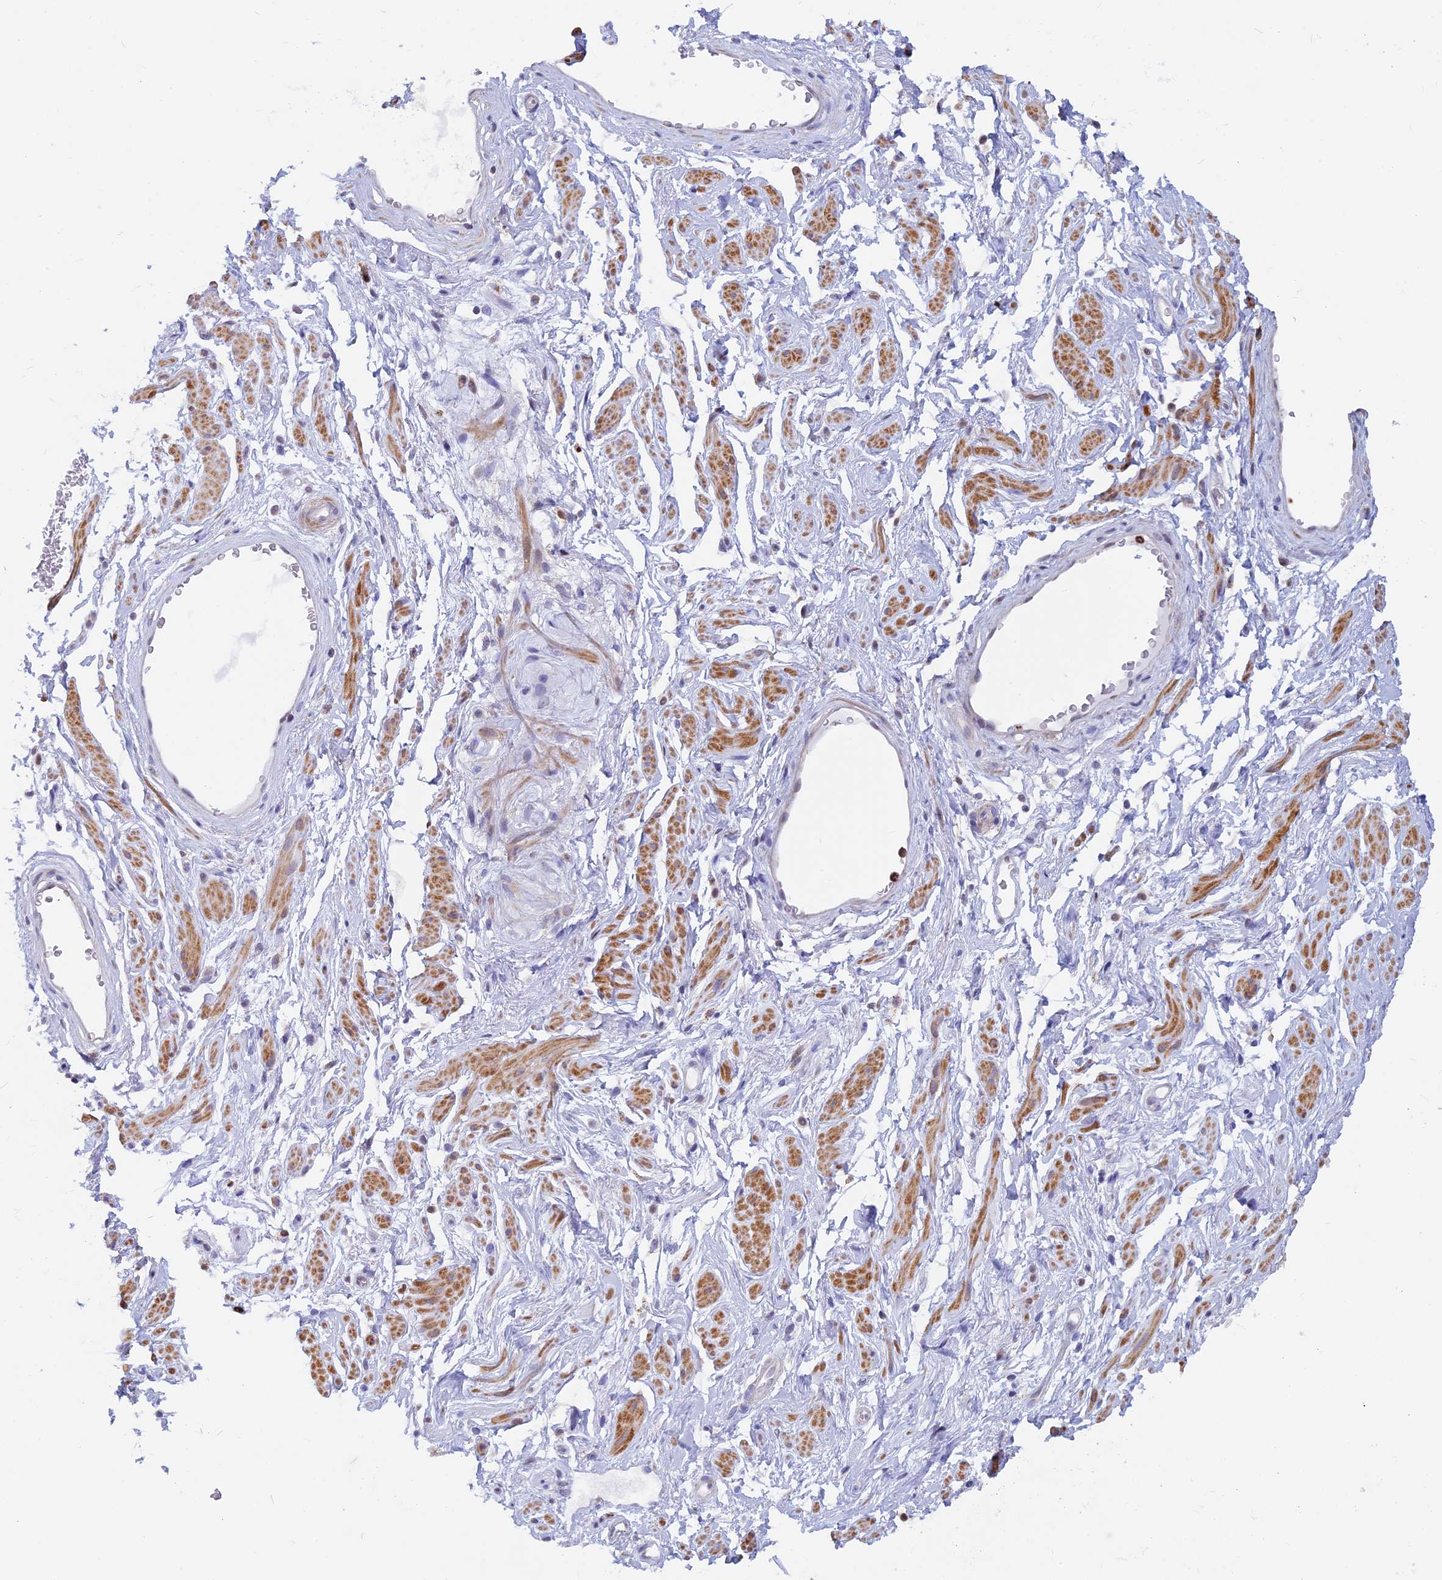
{"staining": {"intensity": "negative", "quantity": "none", "location": "none"}, "tissue": "adipose tissue", "cell_type": "Adipocytes", "image_type": "normal", "snomed": [{"axis": "morphology", "description": "Normal tissue, NOS"}, {"axis": "morphology", "description": "Adenocarcinoma, NOS"}, {"axis": "topography", "description": "Rectum"}, {"axis": "topography", "description": "Vagina"}, {"axis": "topography", "description": "Peripheral nerve tissue"}], "caption": "An IHC photomicrograph of normal adipose tissue is shown. There is no staining in adipocytes of adipose tissue. The staining was performed using DAB to visualize the protein expression in brown, while the nuclei were stained in blue with hematoxylin (Magnification: 20x).", "gene": "ACSS1", "patient": {"sex": "female", "age": 71}}